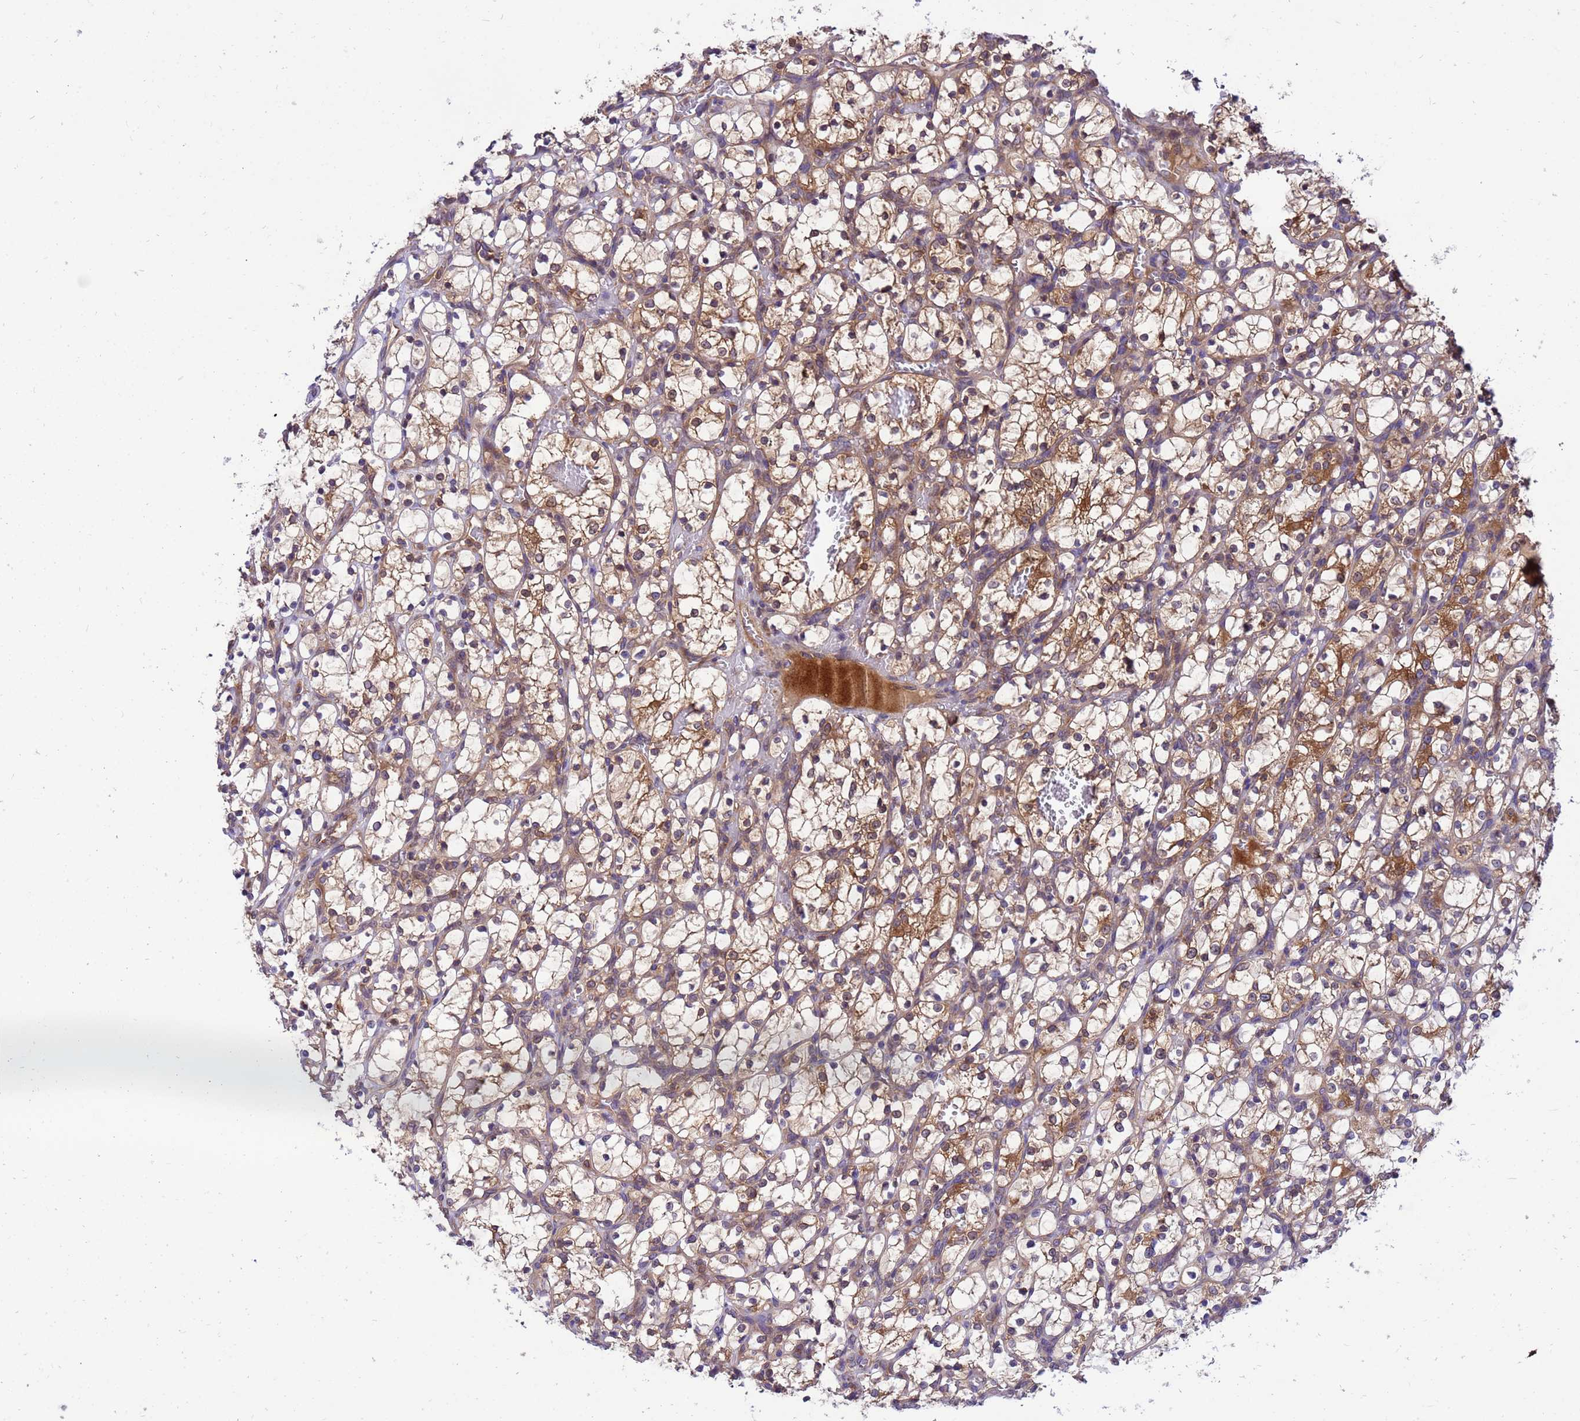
{"staining": {"intensity": "moderate", "quantity": "25%-75%", "location": "cytoplasmic/membranous"}, "tissue": "renal cancer", "cell_type": "Tumor cells", "image_type": "cancer", "snomed": [{"axis": "morphology", "description": "Adenocarcinoma, NOS"}, {"axis": "topography", "description": "Kidney"}], "caption": "Protein expression analysis of renal adenocarcinoma shows moderate cytoplasmic/membranous positivity in approximately 25%-75% of tumor cells.", "gene": "GET3", "patient": {"sex": "female", "age": 69}}